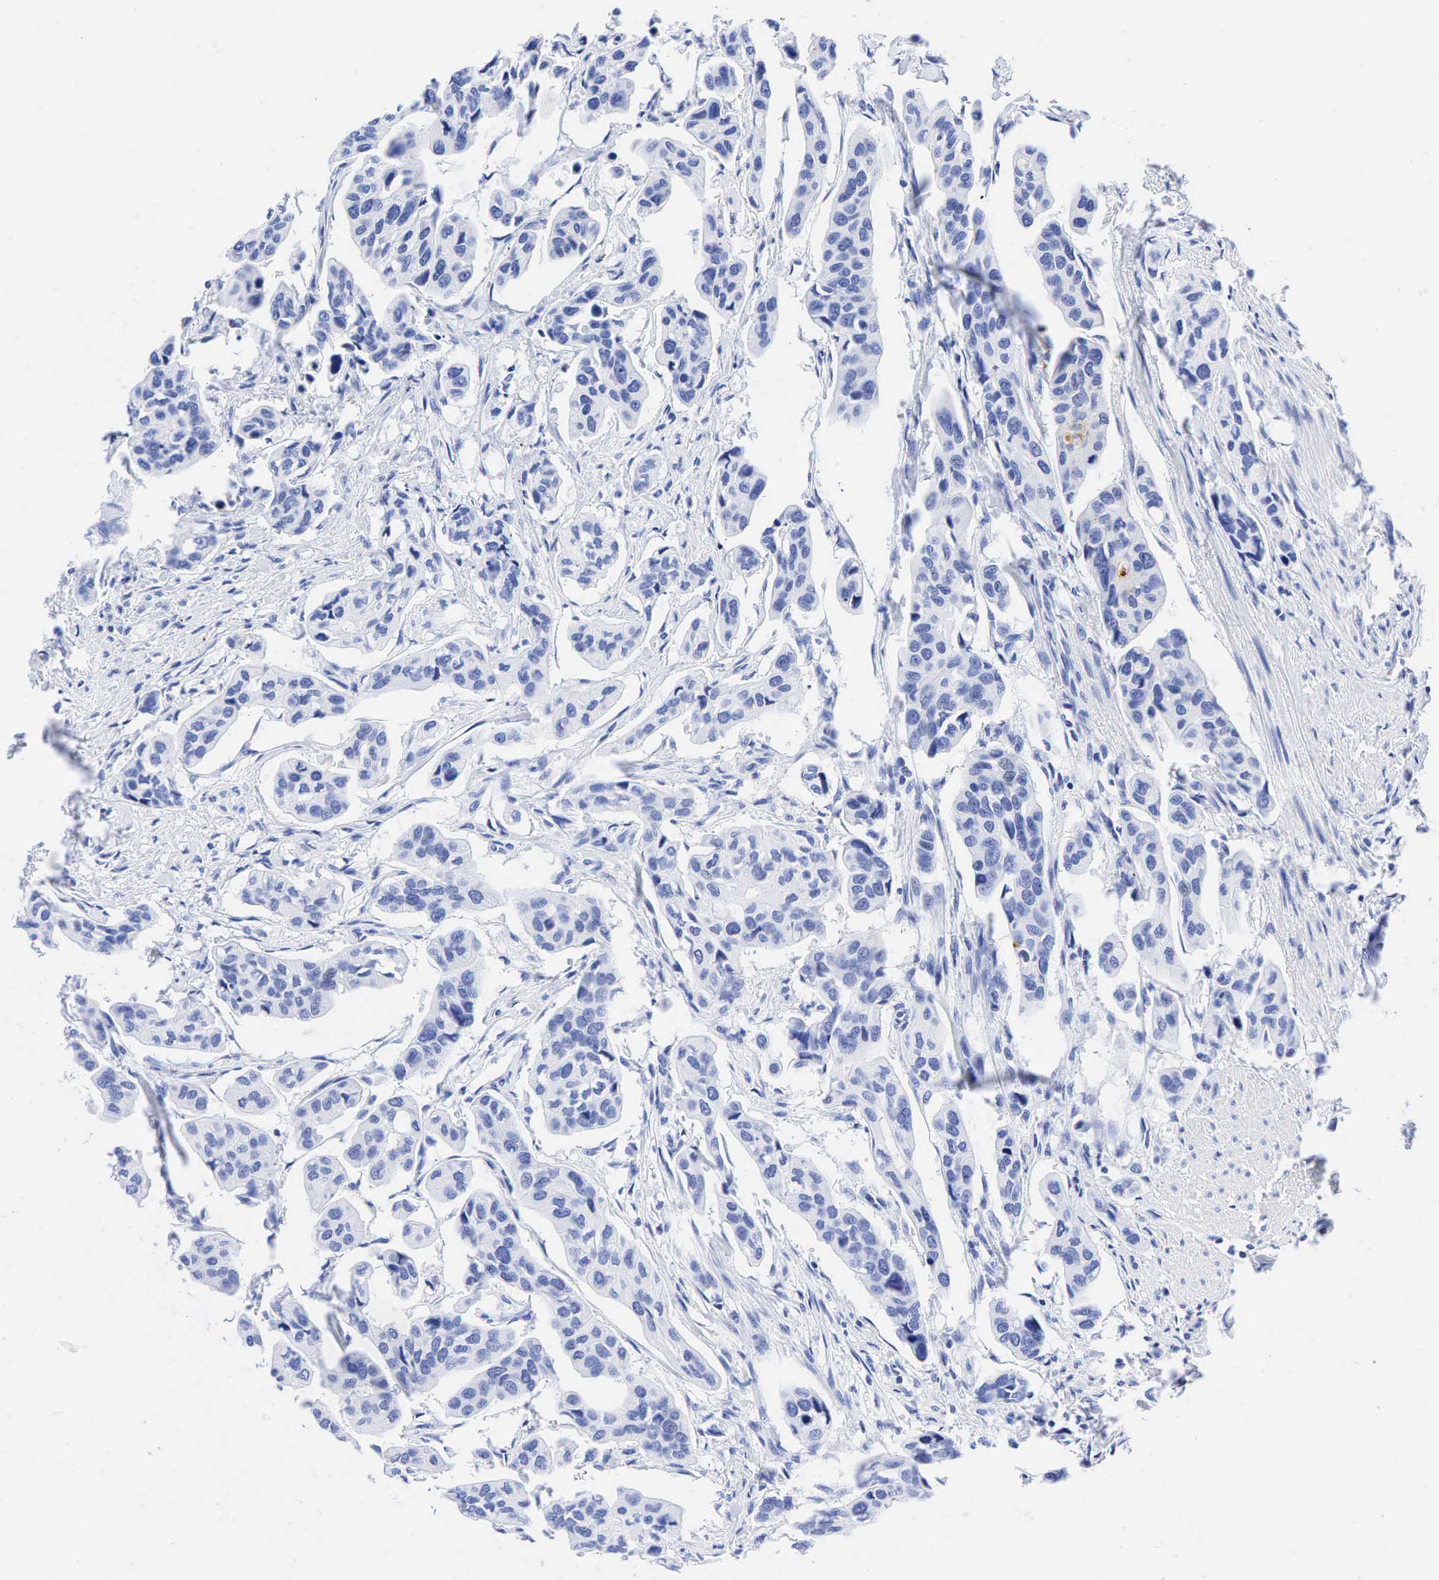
{"staining": {"intensity": "weak", "quantity": "<25%", "location": "cytoplasmic/membranous"}, "tissue": "urothelial cancer", "cell_type": "Tumor cells", "image_type": "cancer", "snomed": [{"axis": "morphology", "description": "Adenocarcinoma, NOS"}, {"axis": "topography", "description": "Urinary bladder"}], "caption": "This is an IHC image of human adenocarcinoma. There is no staining in tumor cells.", "gene": "CEACAM5", "patient": {"sex": "male", "age": 61}}